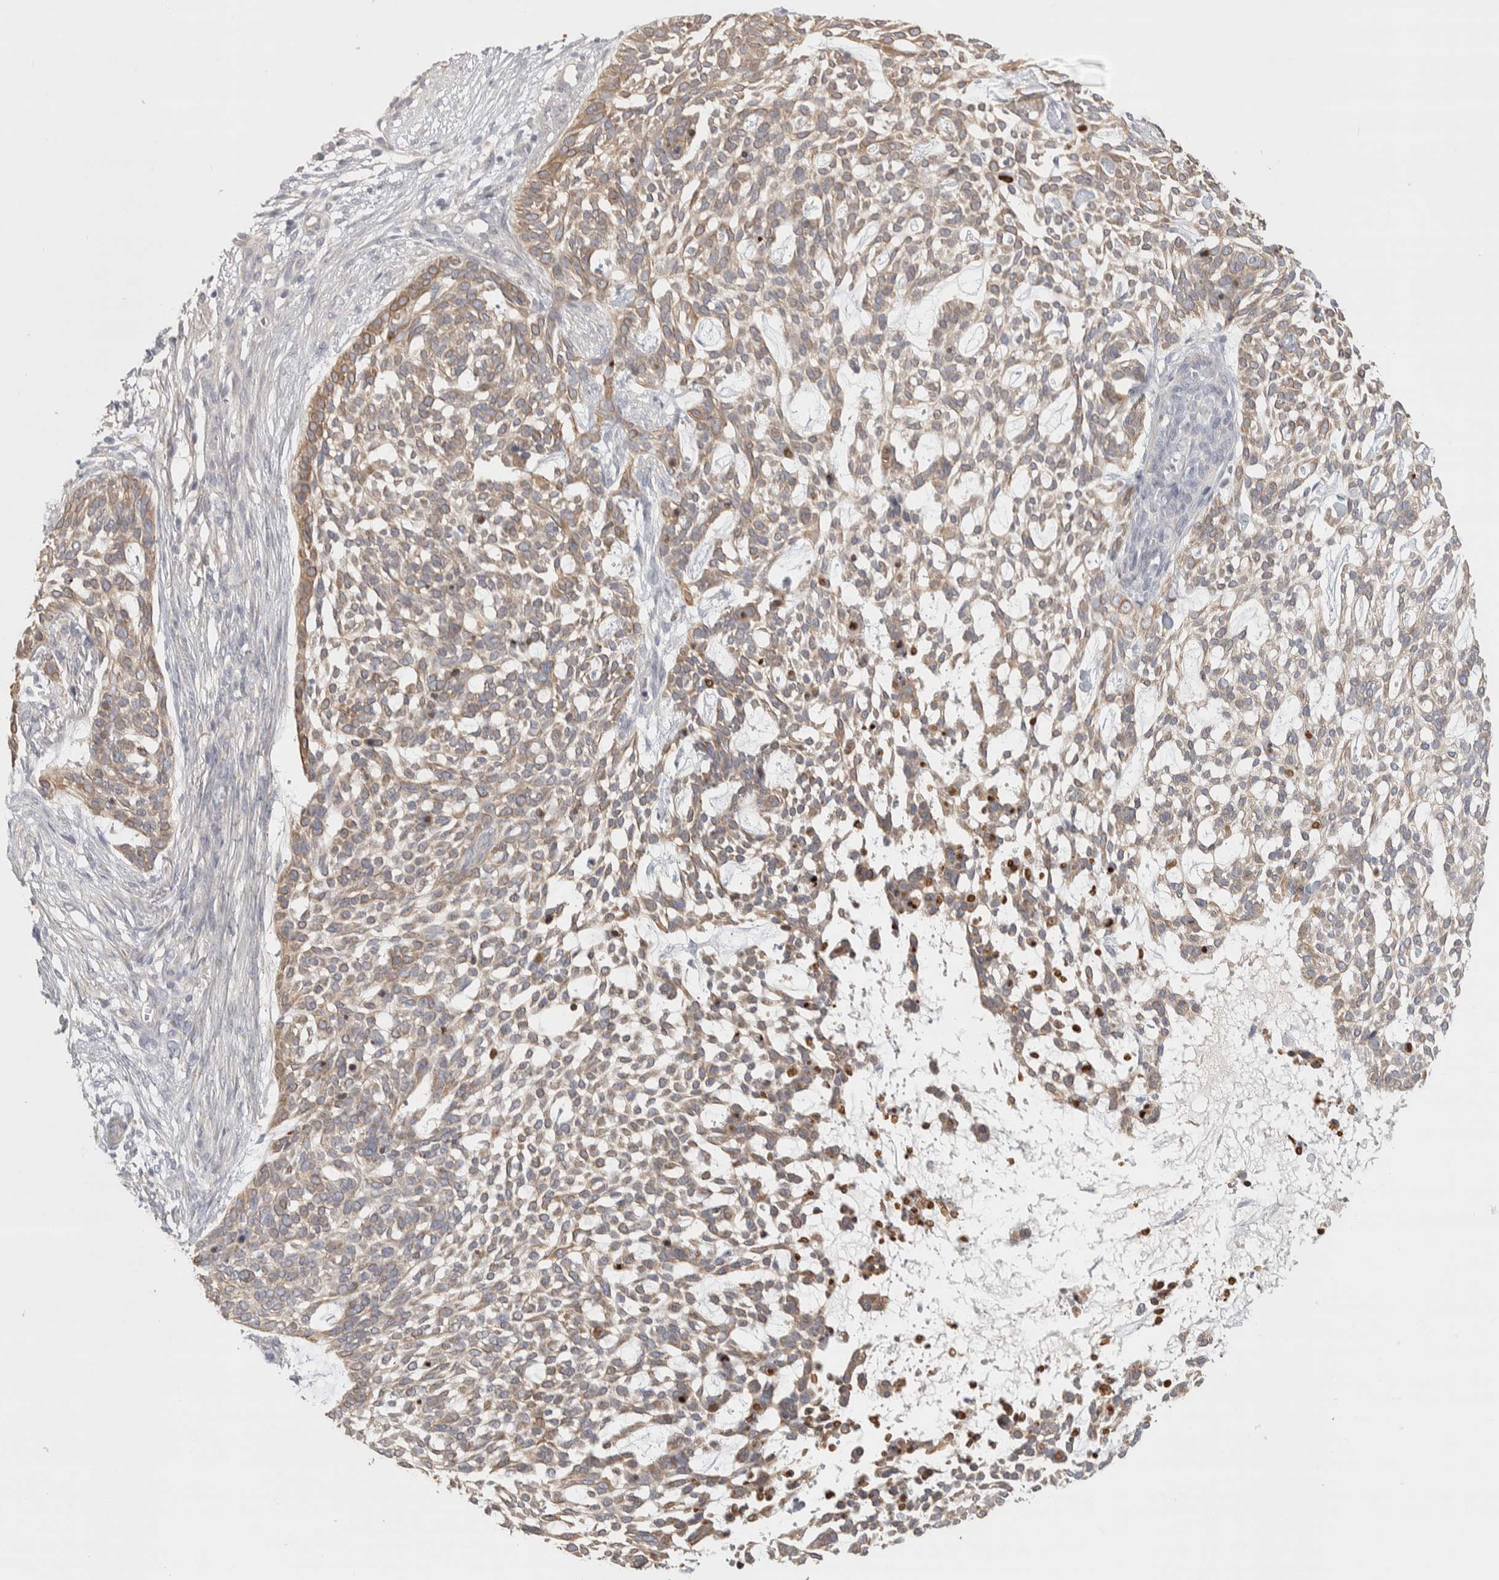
{"staining": {"intensity": "moderate", "quantity": ">75%", "location": "cytoplasmic/membranous"}, "tissue": "skin cancer", "cell_type": "Tumor cells", "image_type": "cancer", "snomed": [{"axis": "morphology", "description": "Basal cell carcinoma"}, {"axis": "topography", "description": "Skin"}], "caption": "IHC image of basal cell carcinoma (skin) stained for a protein (brown), which exhibits medium levels of moderate cytoplasmic/membranous expression in about >75% of tumor cells.", "gene": "DCXR", "patient": {"sex": "female", "age": 64}}